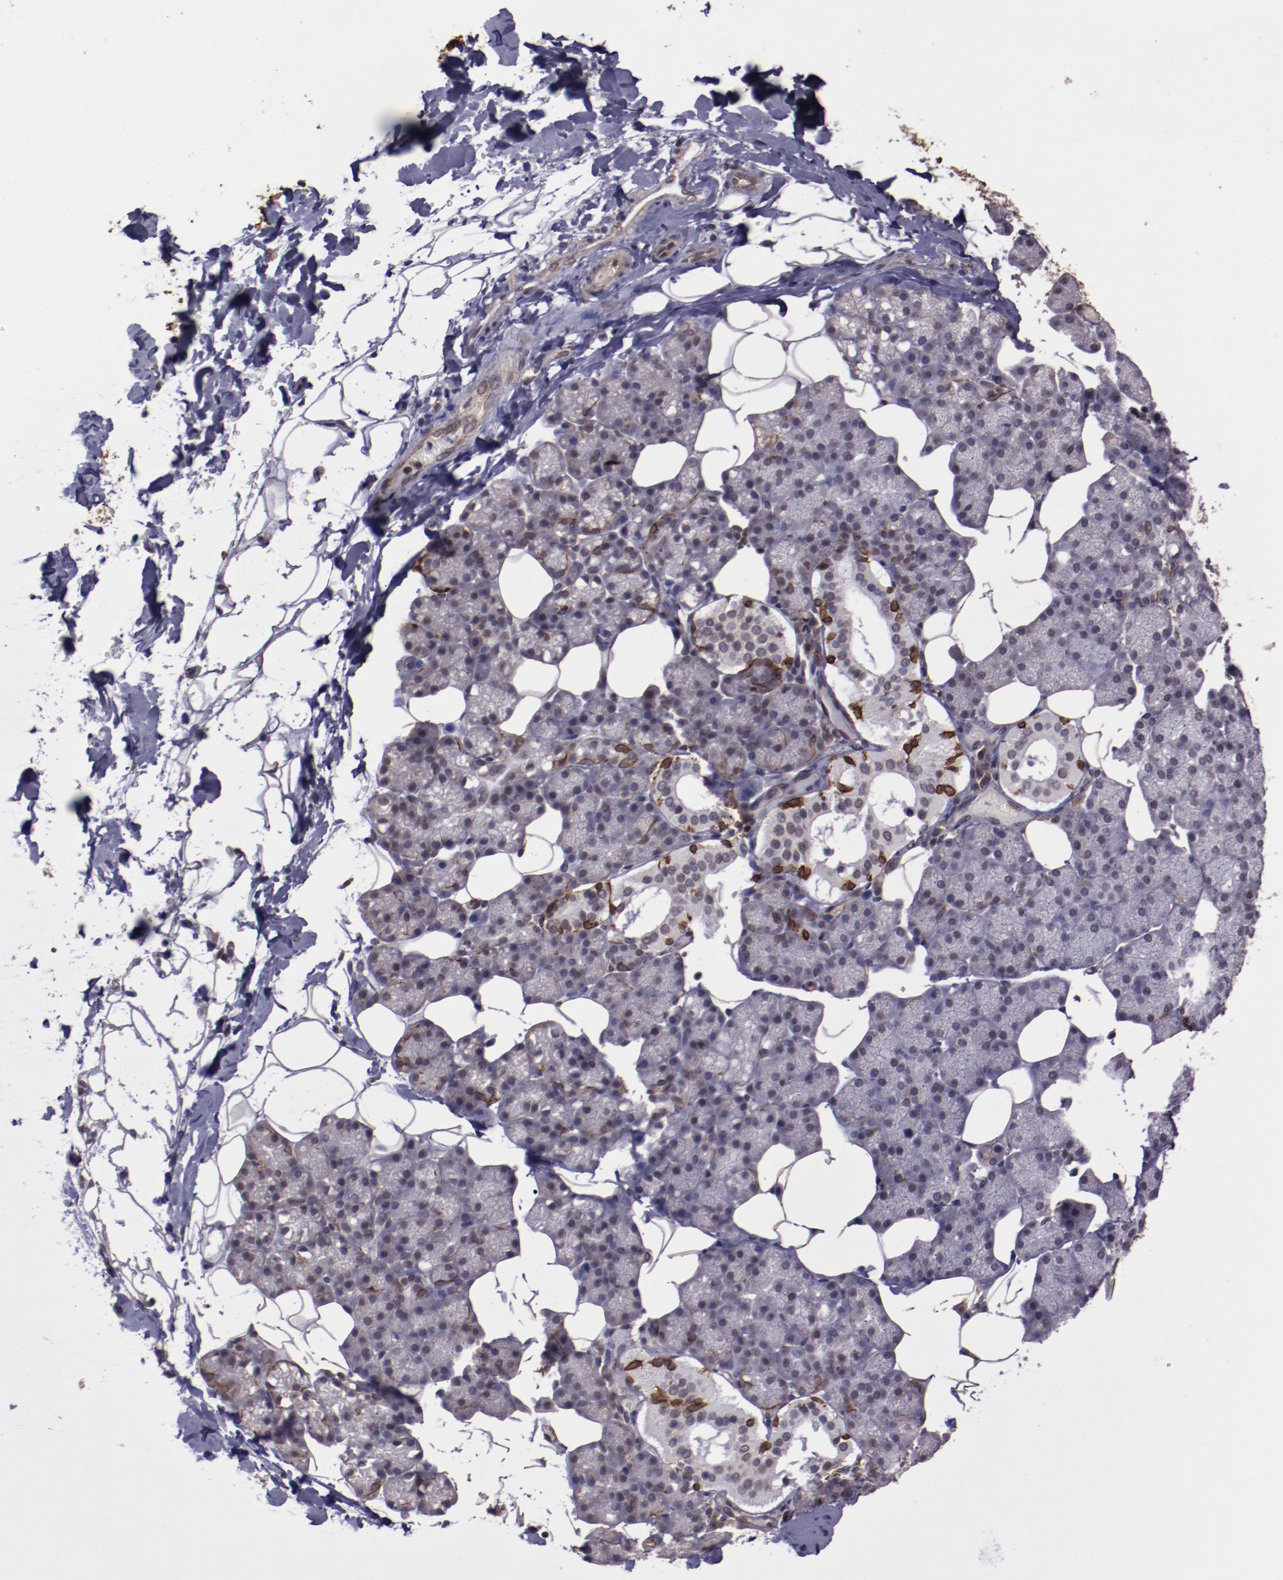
{"staining": {"intensity": "strong", "quantity": "<25%", "location": "cytoplasmic/membranous"}, "tissue": "salivary gland", "cell_type": "Glandular cells", "image_type": "normal", "snomed": [{"axis": "morphology", "description": "Normal tissue, NOS"}, {"axis": "topography", "description": "Lymph node"}, {"axis": "topography", "description": "Salivary gland"}], "caption": "The immunohistochemical stain highlights strong cytoplasmic/membranous positivity in glandular cells of benign salivary gland.", "gene": "ELF1", "patient": {"sex": "male", "age": 8}}